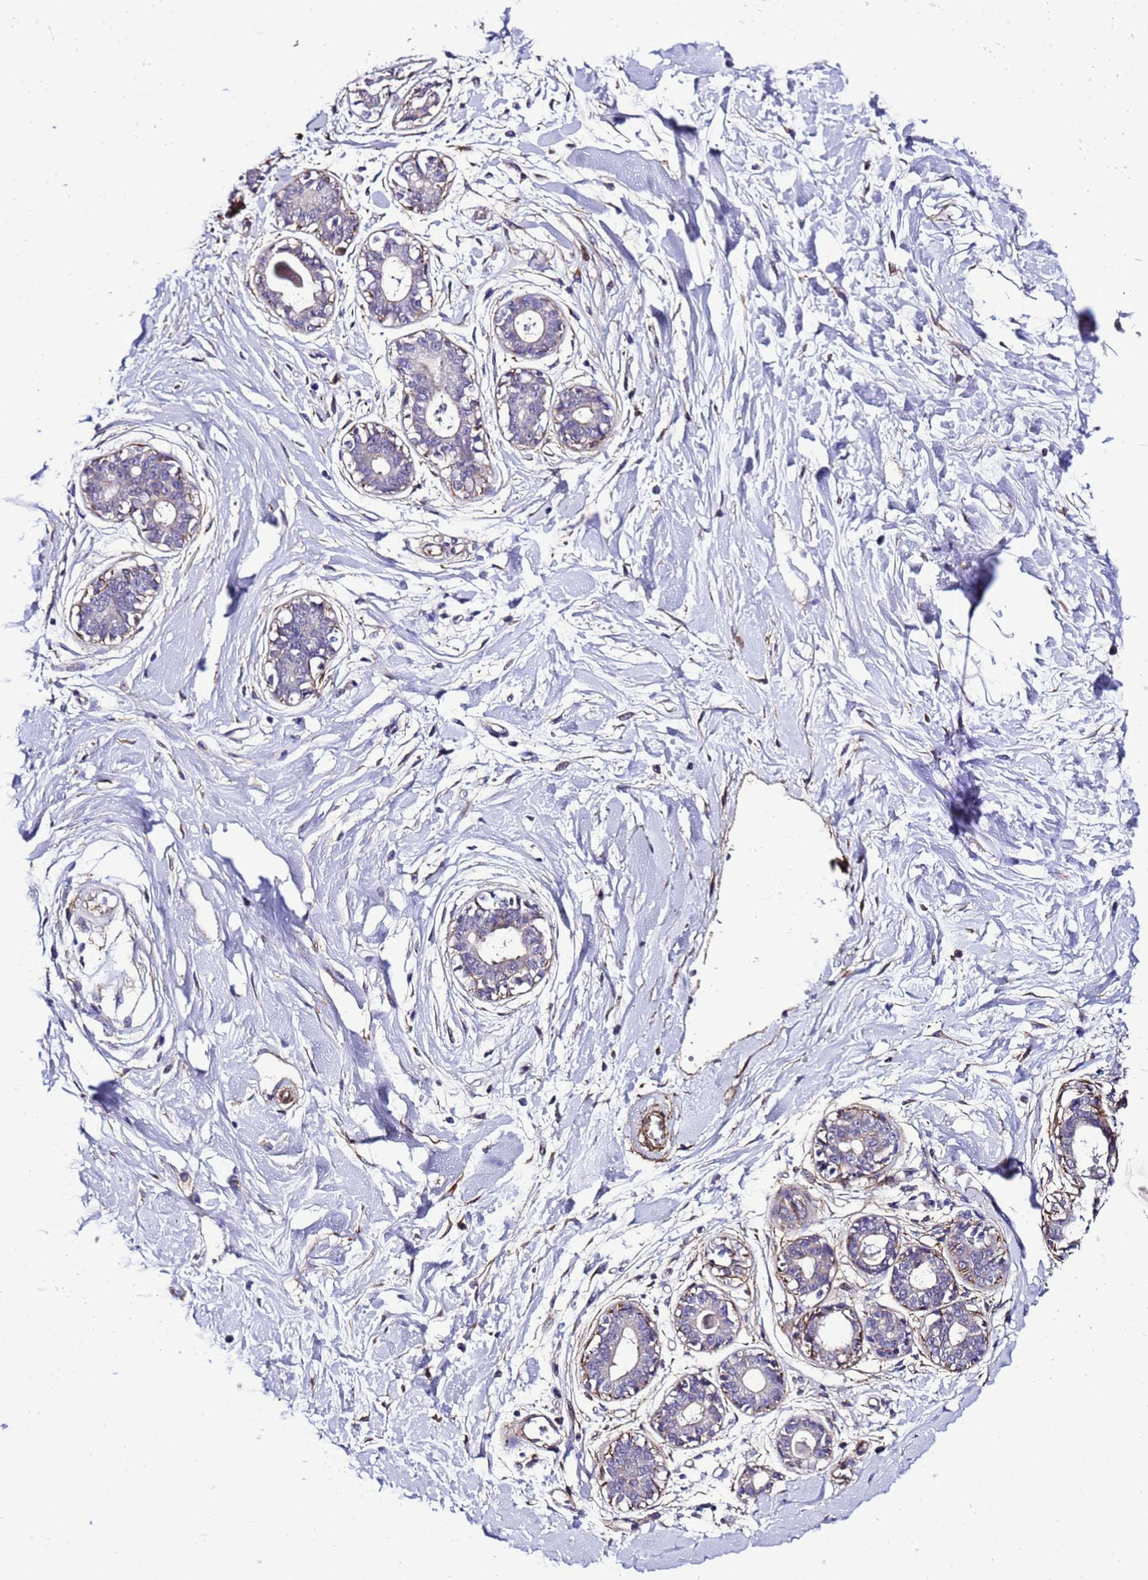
{"staining": {"intensity": "weak", "quantity": "<25%", "location": "cytoplasmic/membranous"}, "tissue": "breast", "cell_type": "Adipocytes", "image_type": "normal", "snomed": [{"axis": "morphology", "description": "Normal tissue, NOS"}, {"axis": "topography", "description": "Breast"}], "caption": "This is an immunohistochemistry photomicrograph of unremarkable breast. There is no expression in adipocytes.", "gene": "GZF1", "patient": {"sex": "female", "age": 45}}